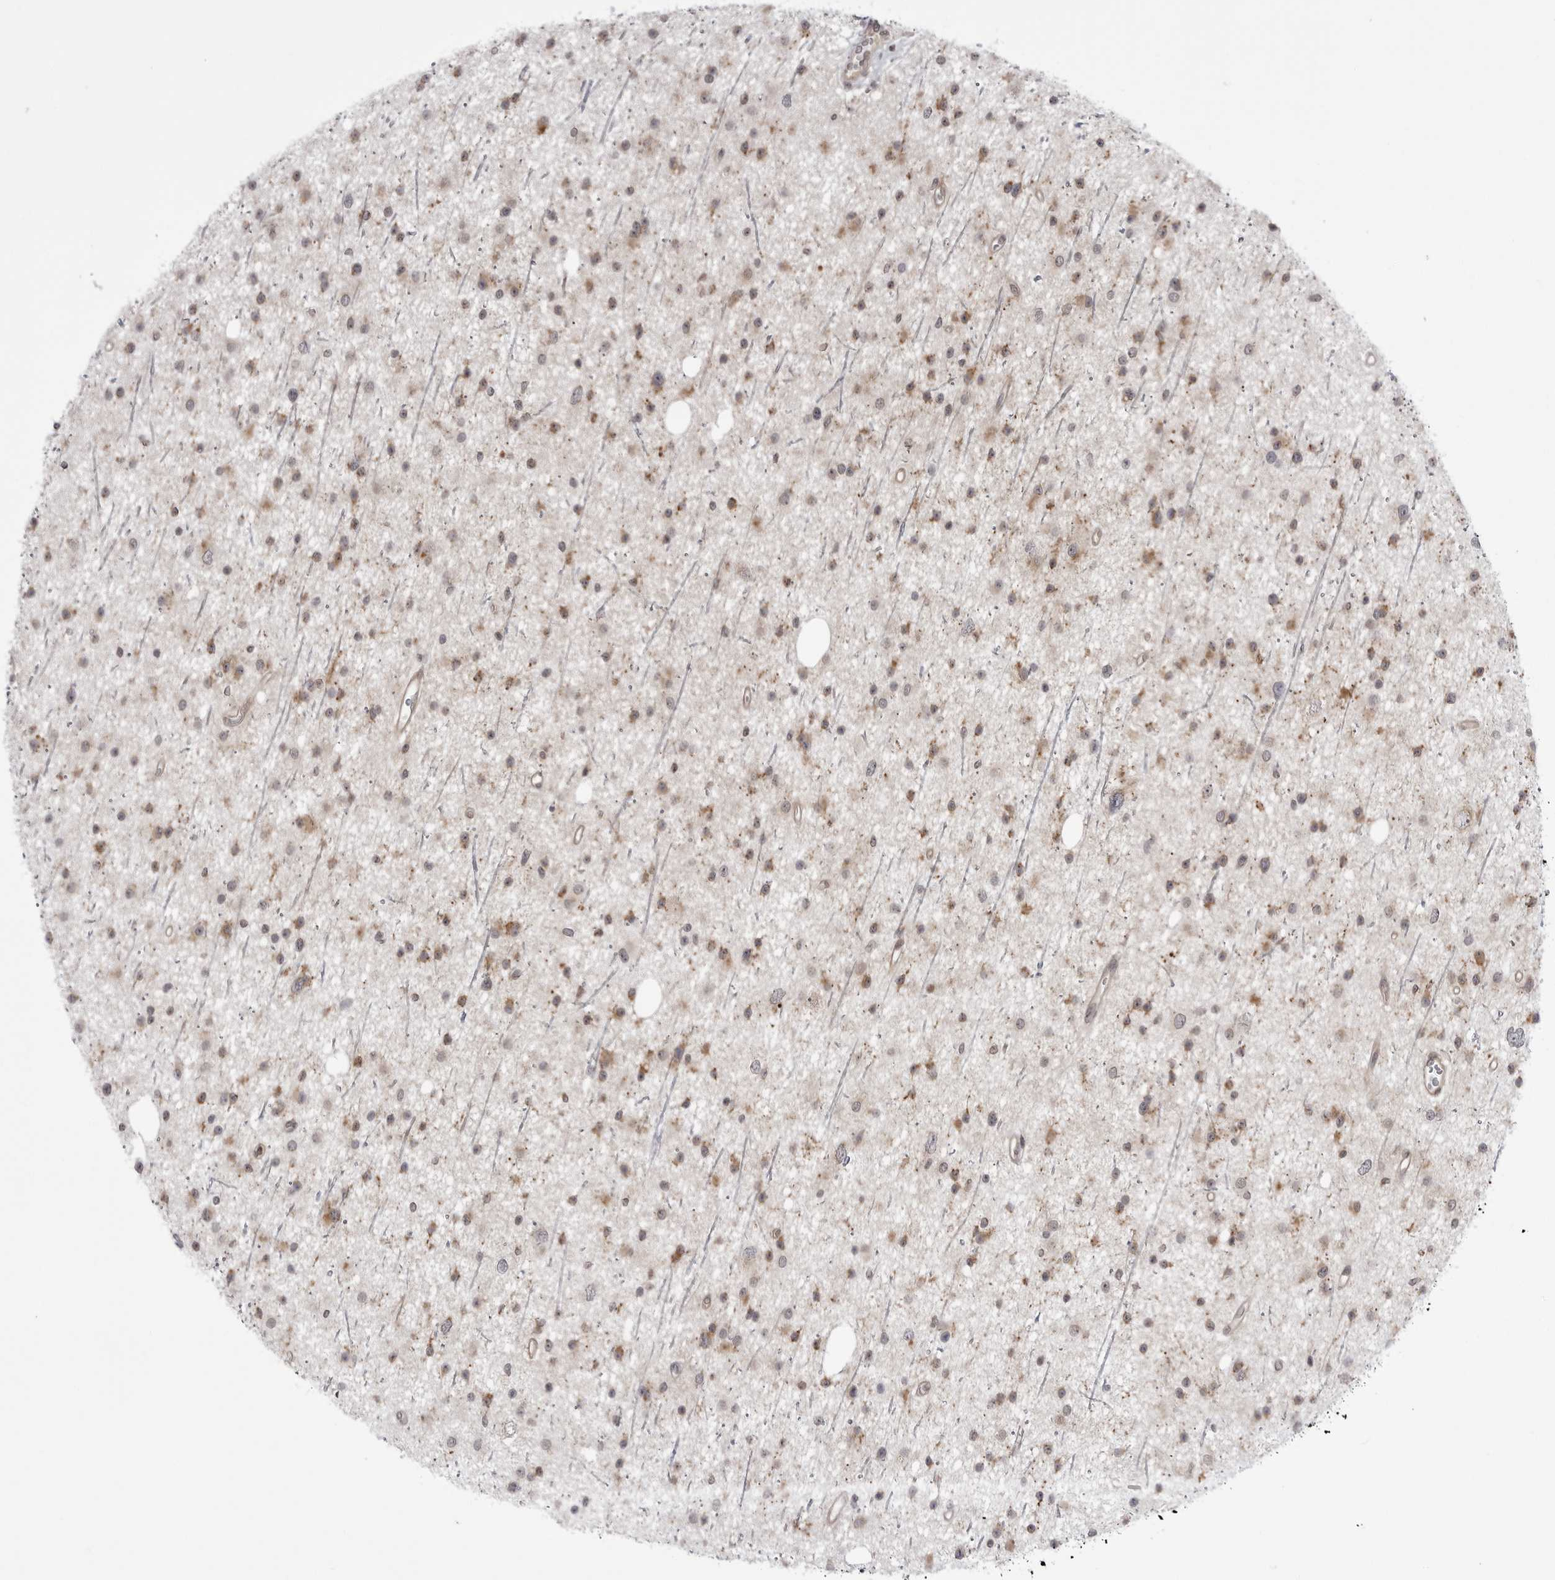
{"staining": {"intensity": "weak", "quantity": ">75%", "location": "cytoplasmic/membranous"}, "tissue": "glioma", "cell_type": "Tumor cells", "image_type": "cancer", "snomed": [{"axis": "morphology", "description": "Glioma, malignant, Low grade"}, {"axis": "topography", "description": "Cerebral cortex"}], "caption": "Human low-grade glioma (malignant) stained with a protein marker displays weak staining in tumor cells.", "gene": "CCDC18", "patient": {"sex": "female", "age": 39}}